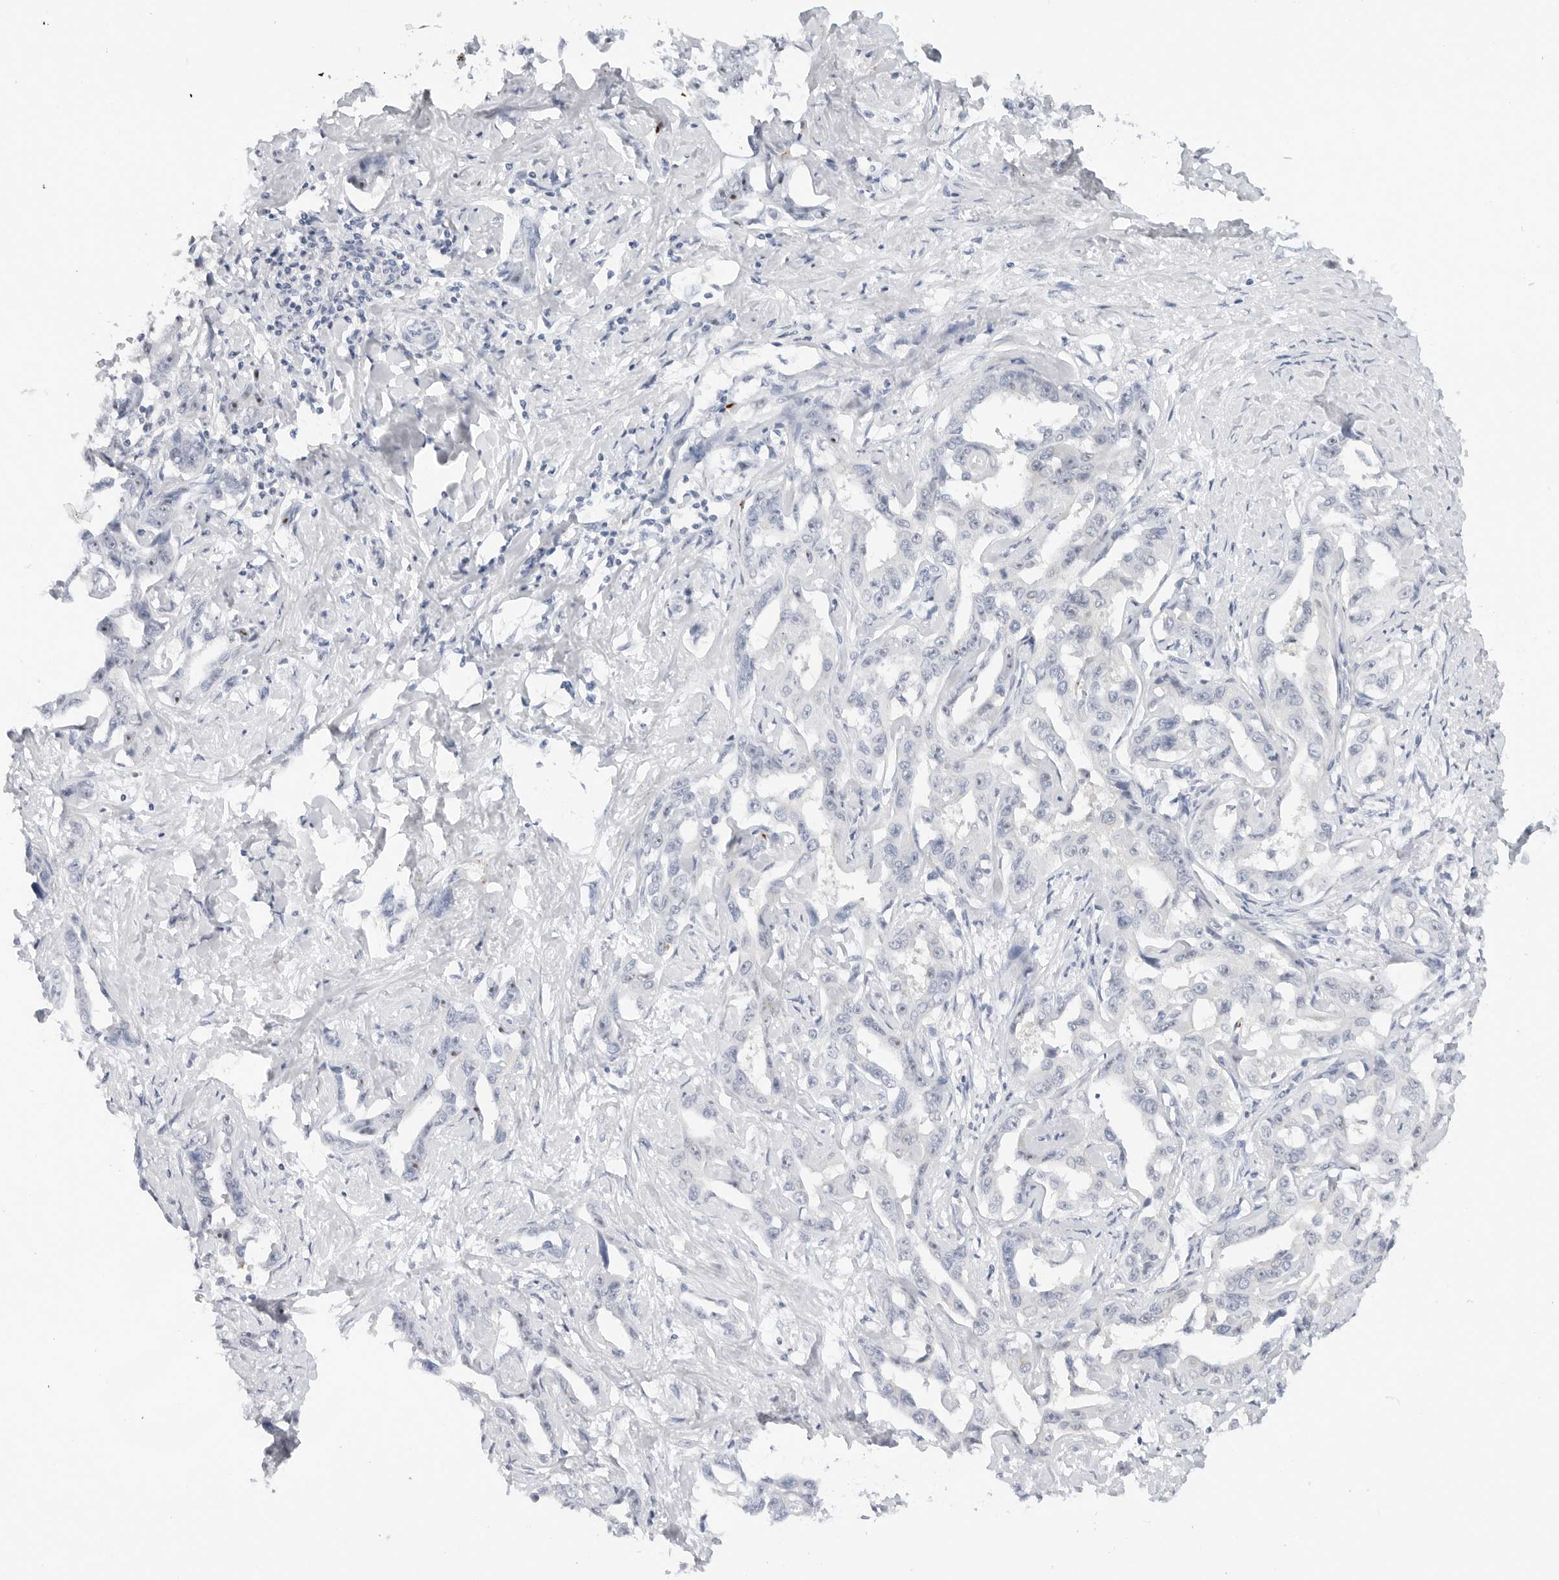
{"staining": {"intensity": "negative", "quantity": "none", "location": "none"}, "tissue": "liver cancer", "cell_type": "Tumor cells", "image_type": "cancer", "snomed": [{"axis": "morphology", "description": "Cholangiocarcinoma"}, {"axis": "topography", "description": "Liver"}], "caption": "This photomicrograph is of liver cholangiocarcinoma stained with immunohistochemistry to label a protein in brown with the nuclei are counter-stained blue. There is no staining in tumor cells. (Immunohistochemistry, brightfield microscopy, high magnification).", "gene": "MAP2K5", "patient": {"sex": "male", "age": 59}}